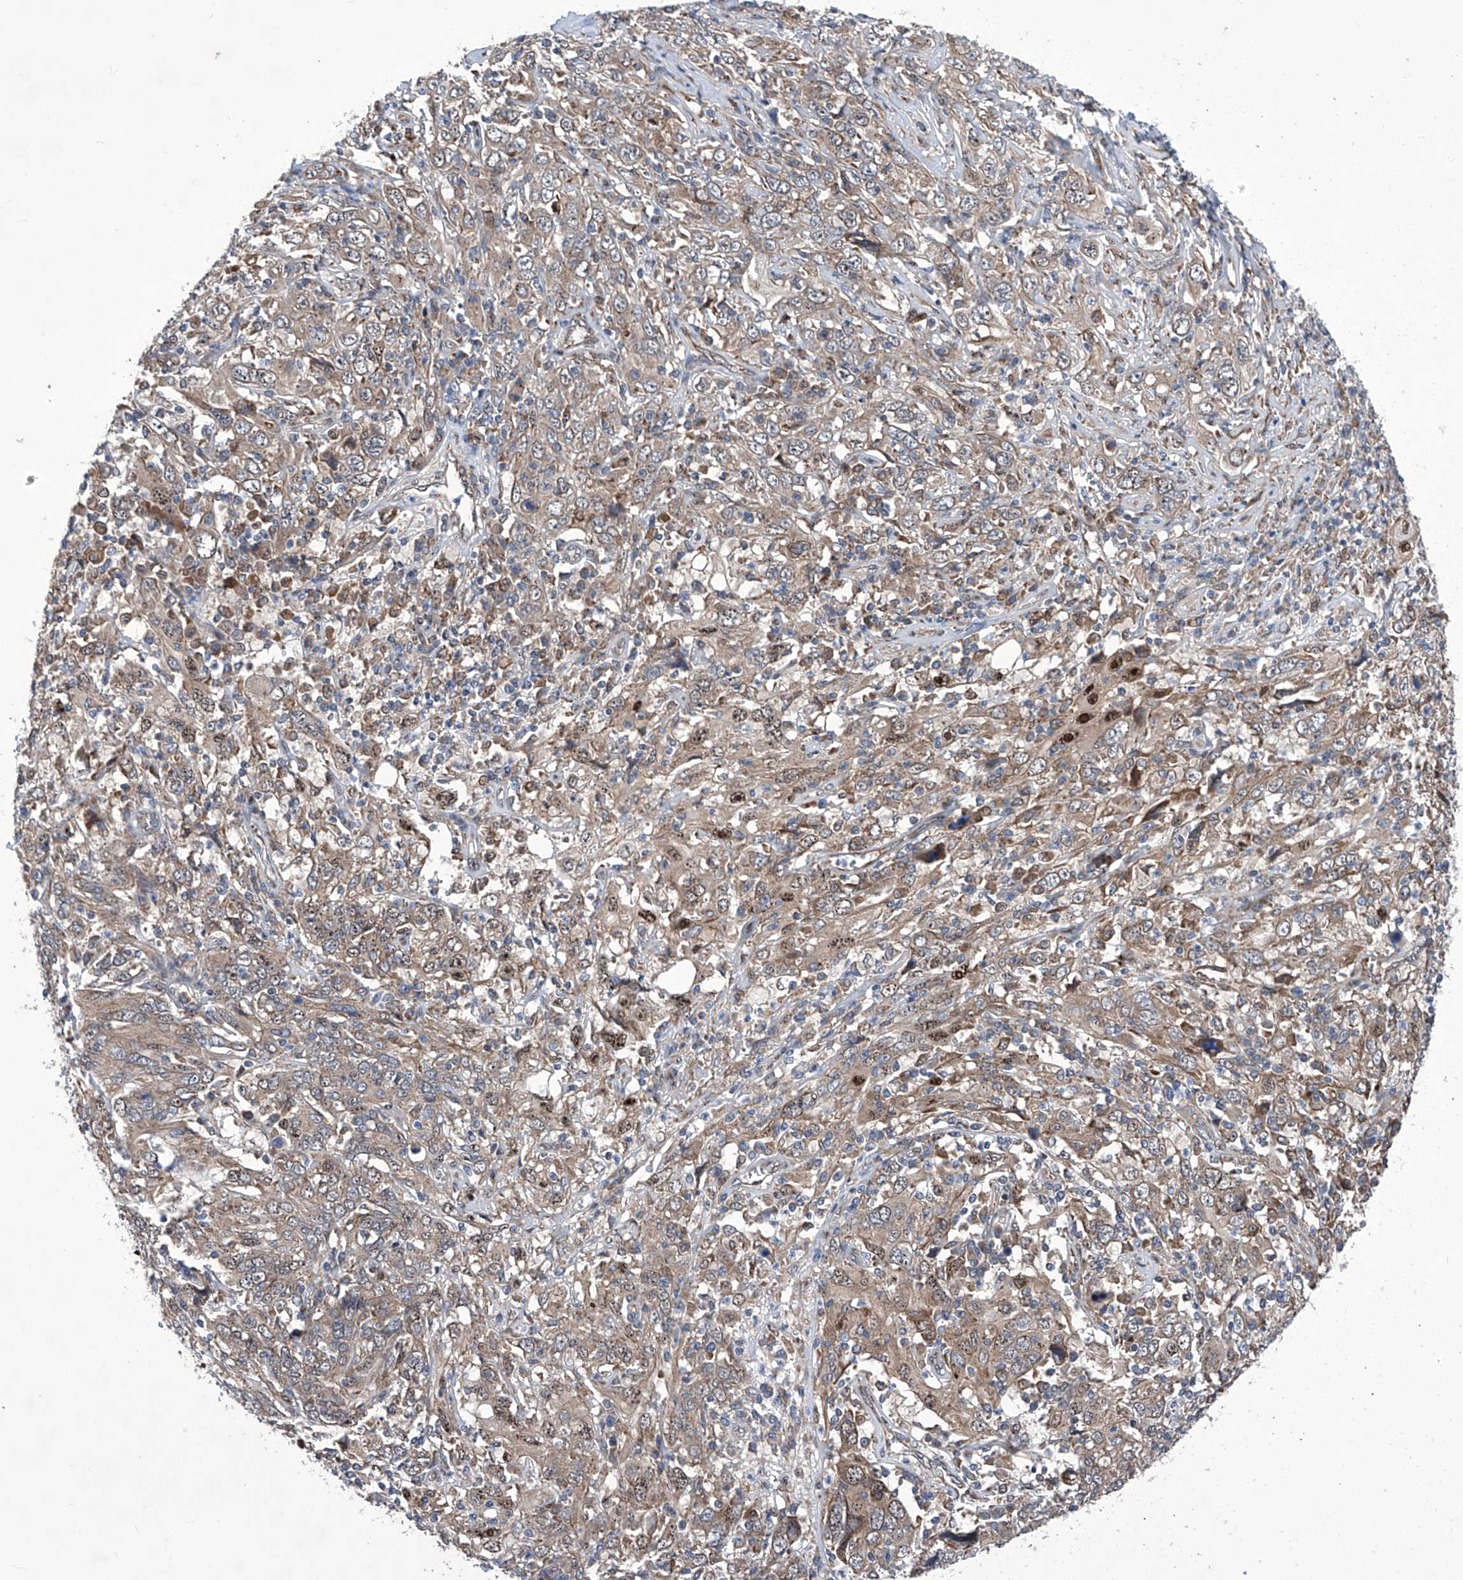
{"staining": {"intensity": "moderate", "quantity": ">75%", "location": "cytoplasmic/membranous,nuclear"}, "tissue": "cervical cancer", "cell_type": "Tumor cells", "image_type": "cancer", "snomed": [{"axis": "morphology", "description": "Squamous cell carcinoma, NOS"}, {"axis": "topography", "description": "Cervix"}], "caption": "Cervical squamous cell carcinoma stained for a protein reveals moderate cytoplasmic/membranous and nuclear positivity in tumor cells. The staining was performed using DAB (3,3'-diaminobenzidine) to visualize the protein expression in brown, while the nuclei were stained in blue with hematoxylin (Magnification: 20x).", "gene": "KTI12", "patient": {"sex": "female", "age": 46}}